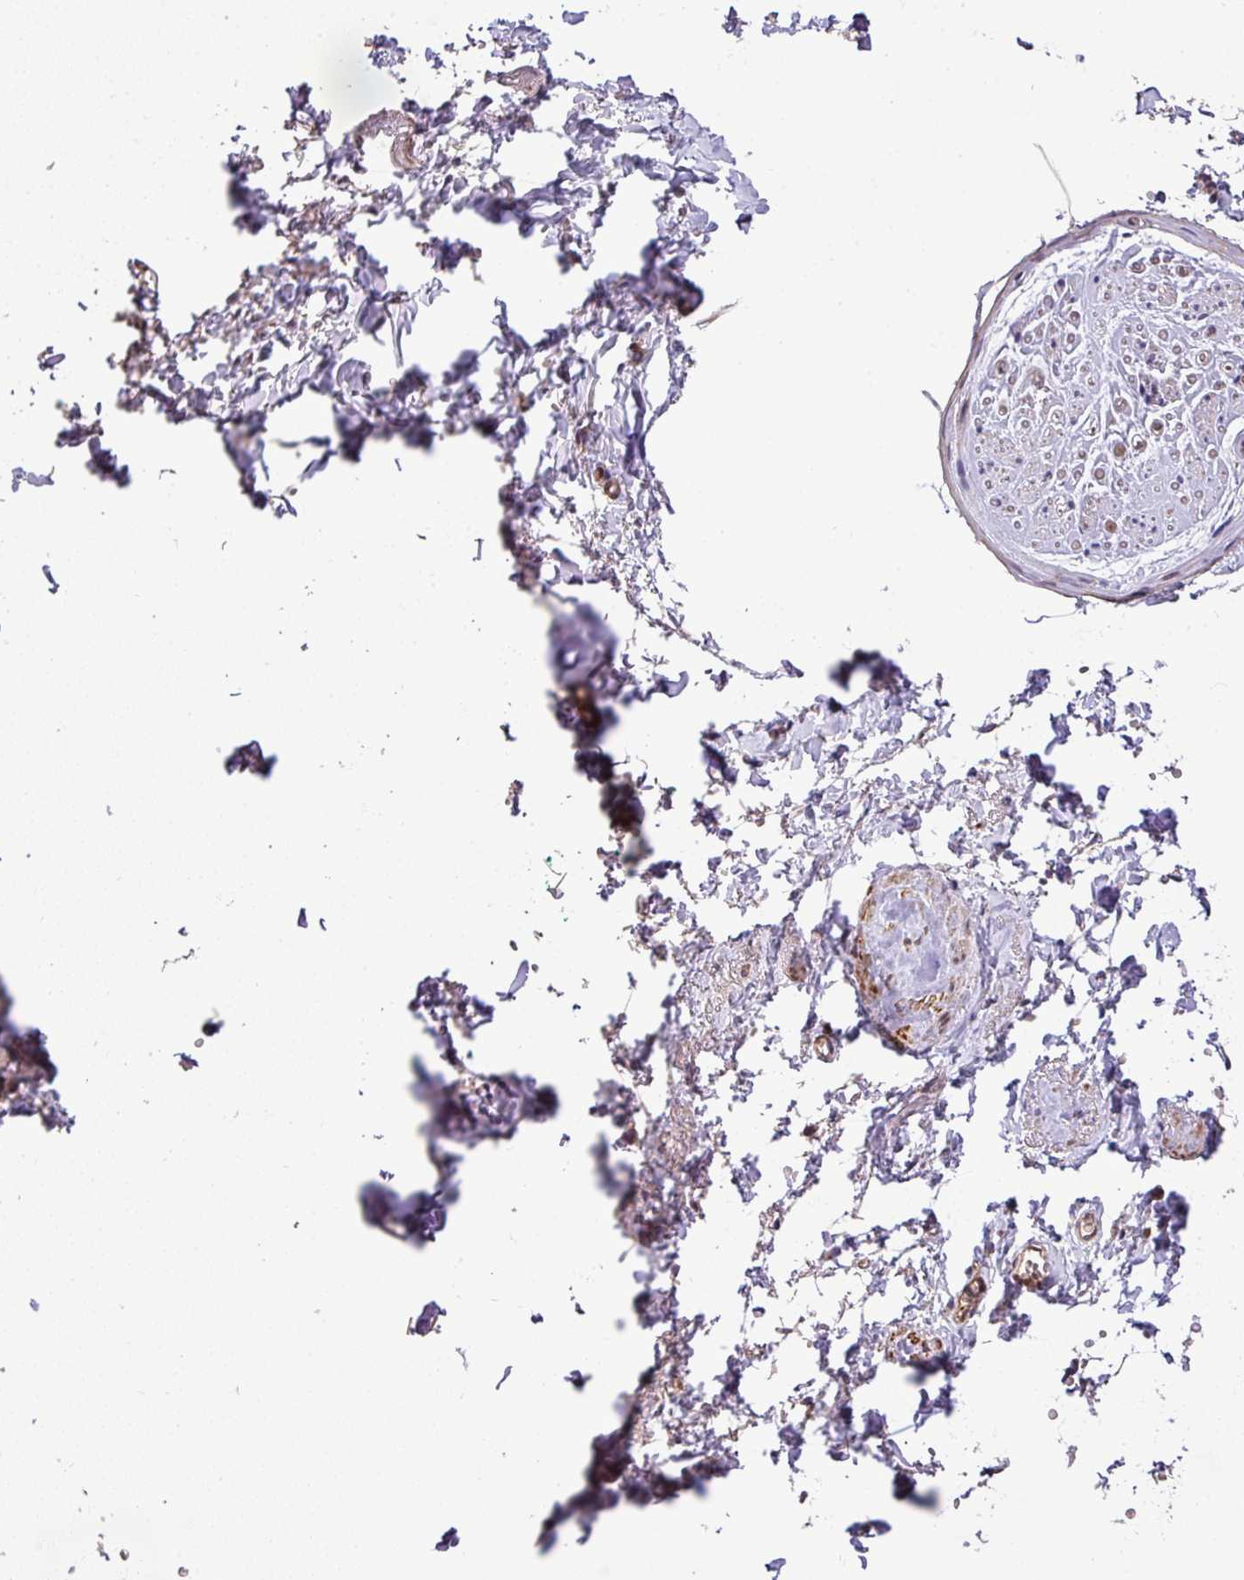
{"staining": {"intensity": "negative", "quantity": "none", "location": "none"}, "tissue": "soft tissue", "cell_type": "Chondrocytes", "image_type": "normal", "snomed": [{"axis": "morphology", "description": "Normal tissue, NOS"}, {"axis": "topography", "description": "Vulva"}, {"axis": "topography", "description": "Vagina"}, {"axis": "topography", "description": "Peripheral nerve tissue"}], "caption": "Immunohistochemical staining of normal human soft tissue exhibits no significant expression in chondrocytes.", "gene": "CASS4", "patient": {"sex": "female", "age": 66}}